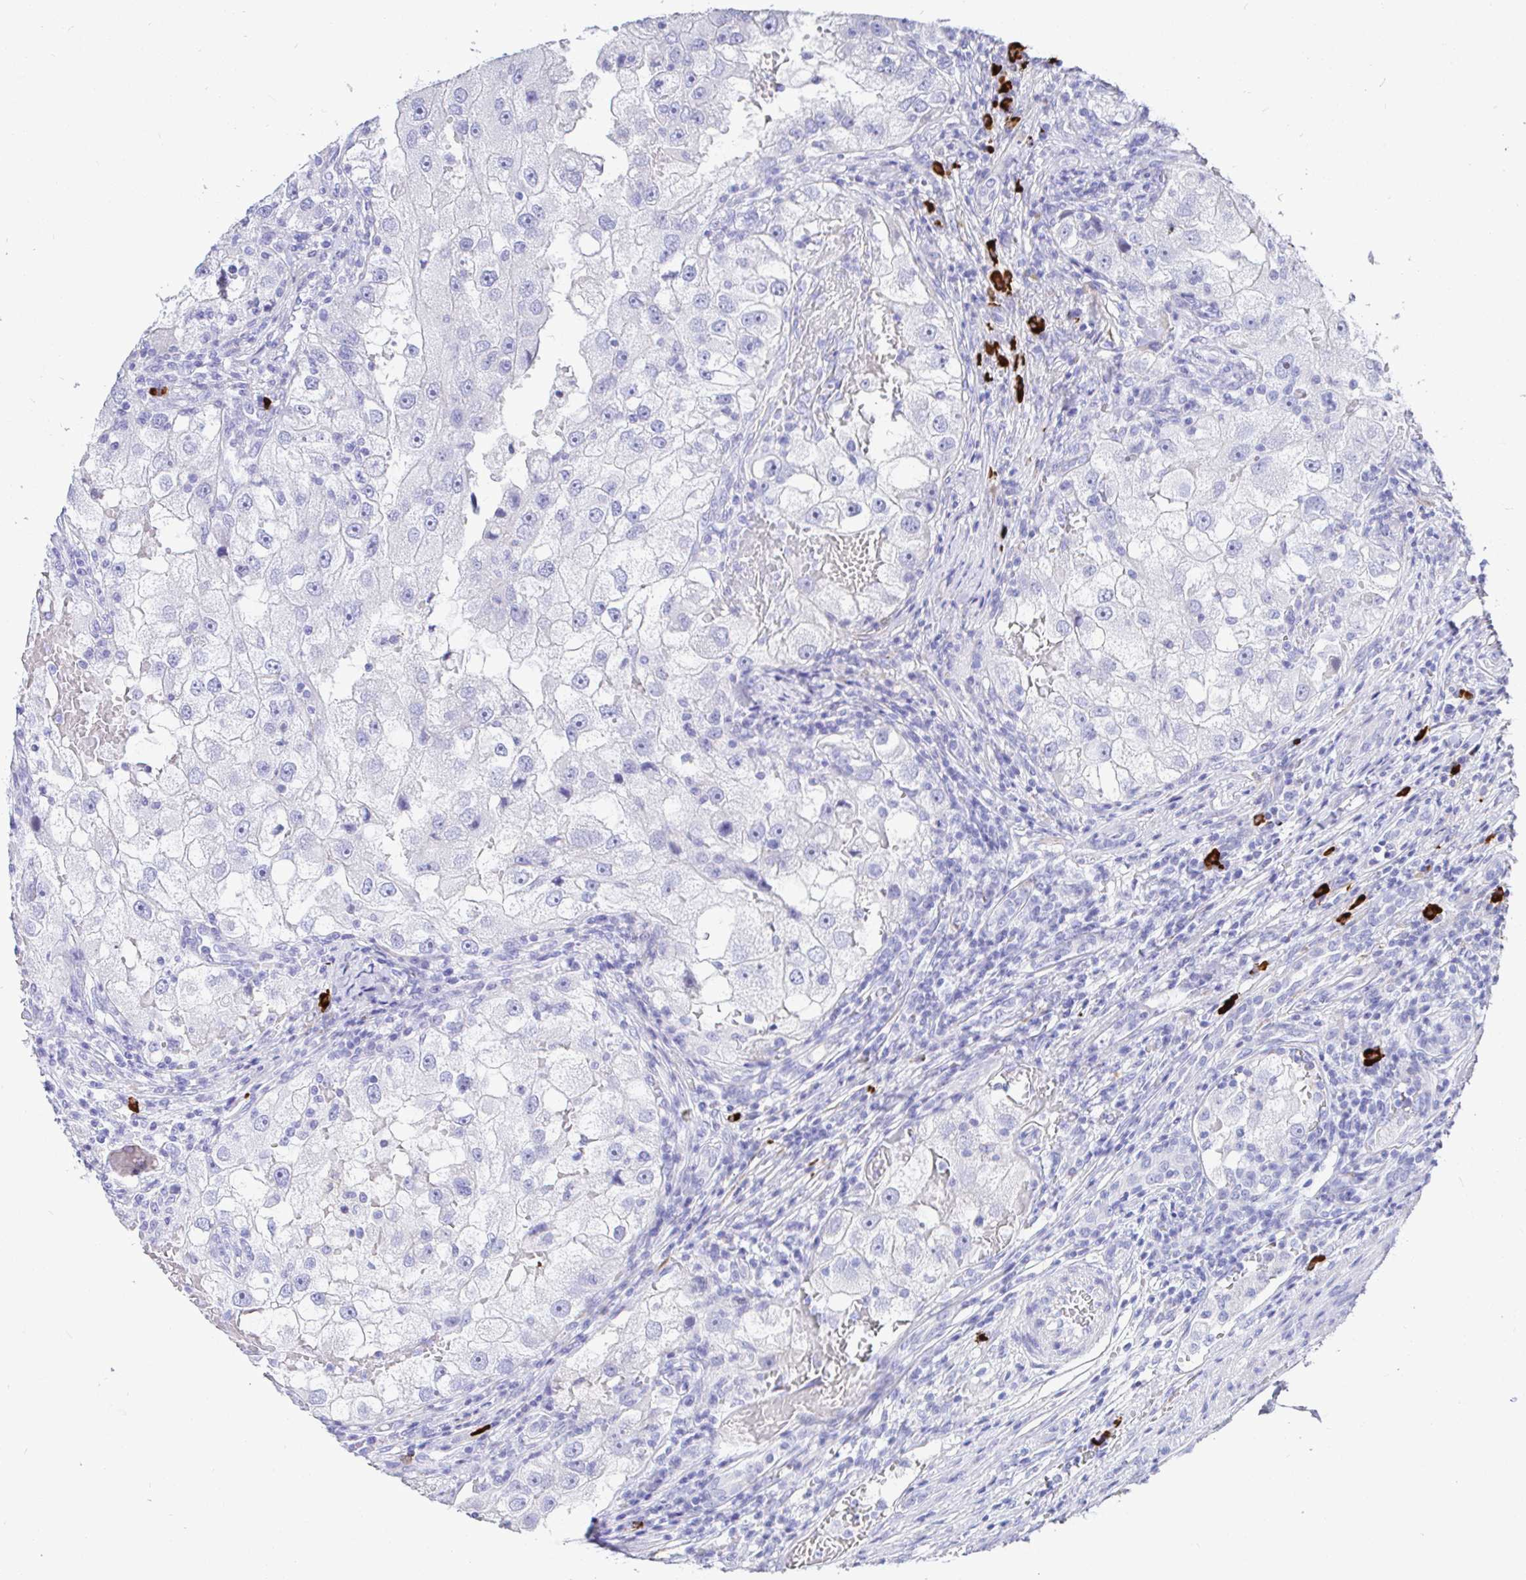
{"staining": {"intensity": "negative", "quantity": "none", "location": "none"}, "tissue": "renal cancer", "cell_type": "Tumor cells", "image_type": "cancer", "snomed": [{"axis": "morphology", "description": "Adenocarcinoma, NOS"}, {"axis": "topography", "description": "Kidney"}], "caption": "IHC image of renal cancer stained for a protein (brown), which shows no expression in tumor cells.", "gene": "CCDC62", "patient": {"sex": "male", "age": 63}}